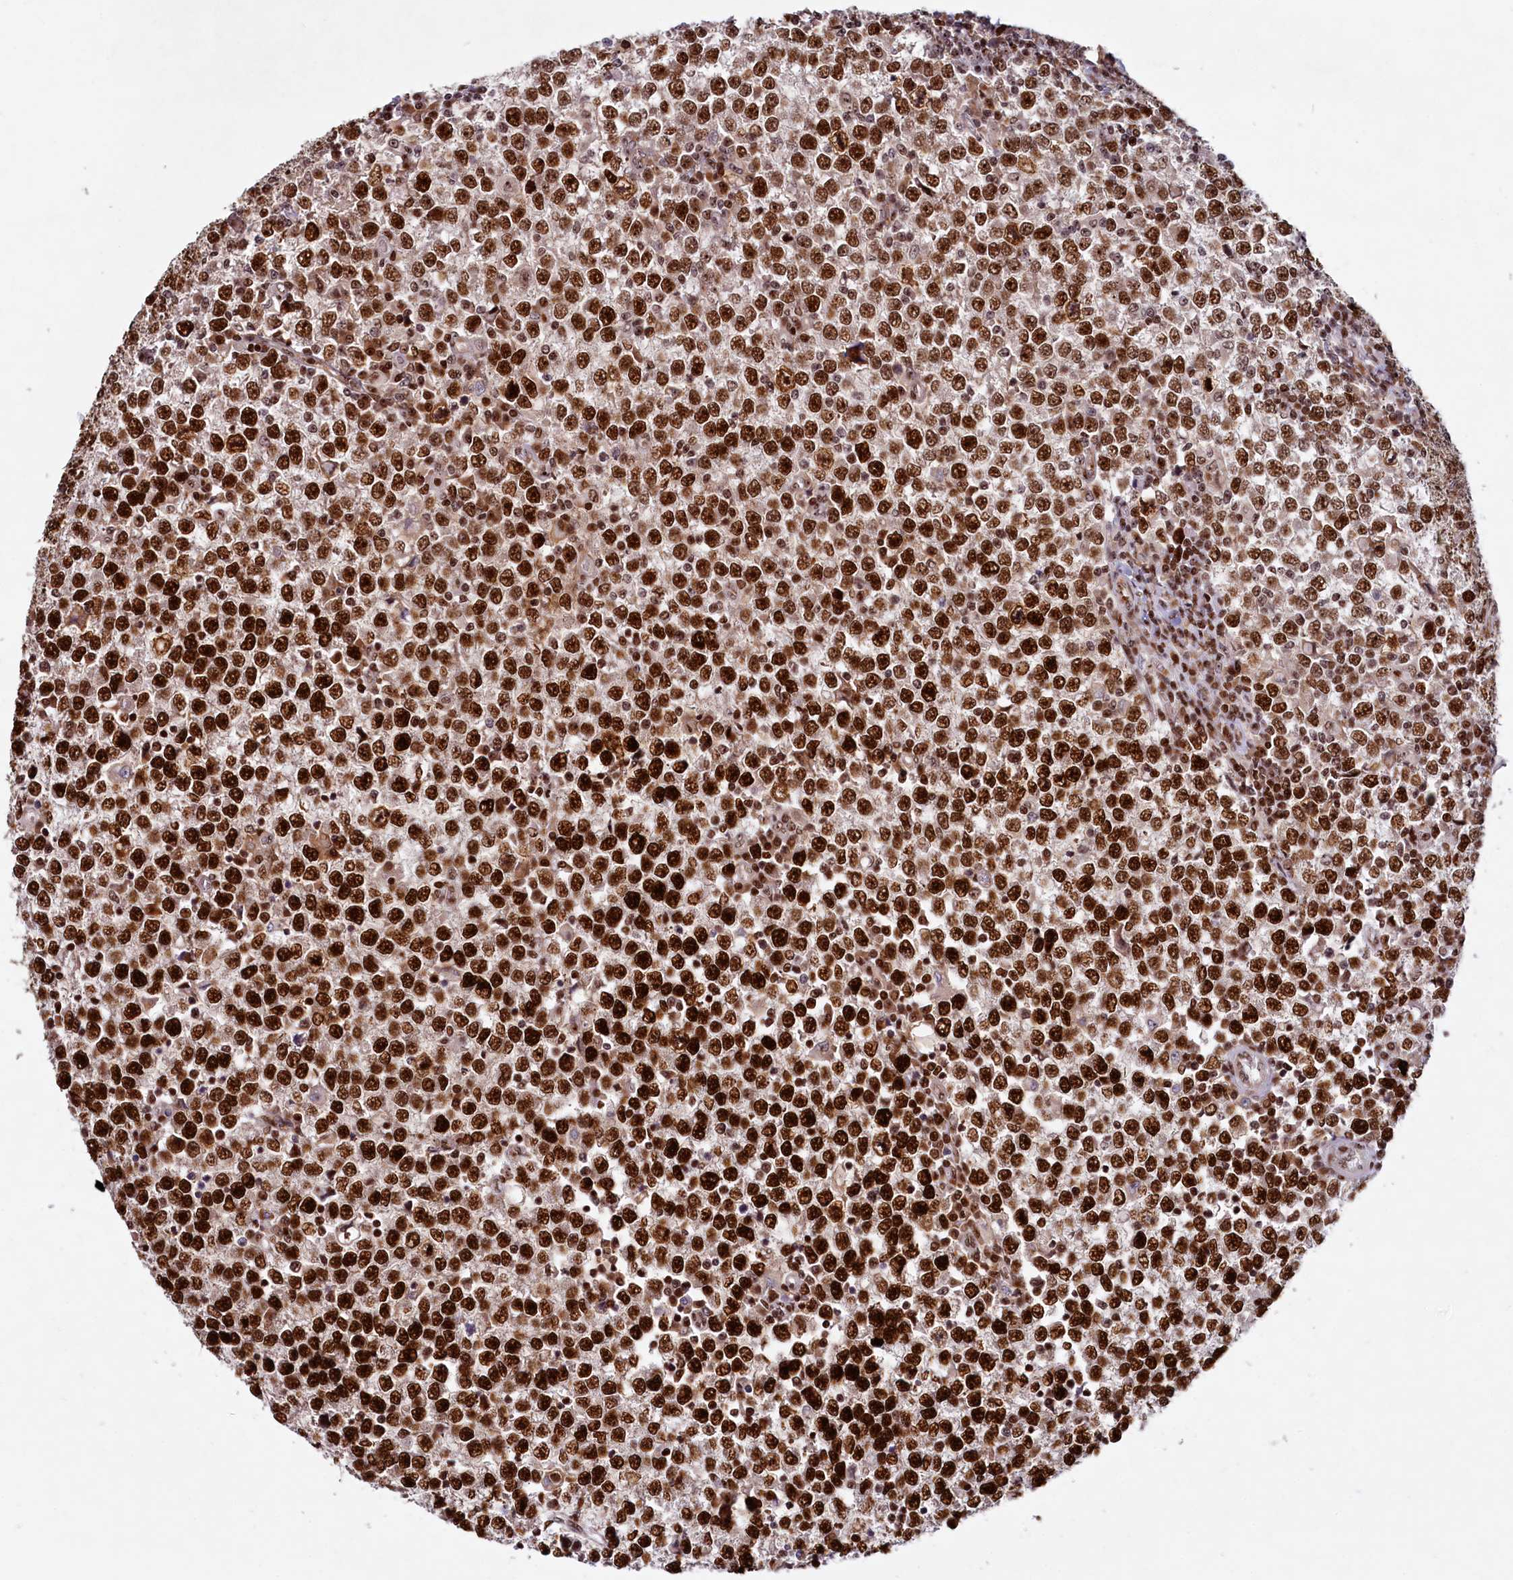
{"staining": {"intensity": "strong", "quantity": ">75%", "location": "nuclear"}, "tissue": "testis cancer", "cell_type": "Tumor cells", "image_type": "cancer", "snomed": [{"axis": "morphology", "description": "Seminoma, NOS"}, {"axis": "topography", "description": "Testis"}], "caption": "A photomicrograph of human testis seminoma stained for a protein reveals strong nuclear brown staining in tumor cells.", "gene": "TCOF1", "patient": {"sex": "male", "age": 65}}